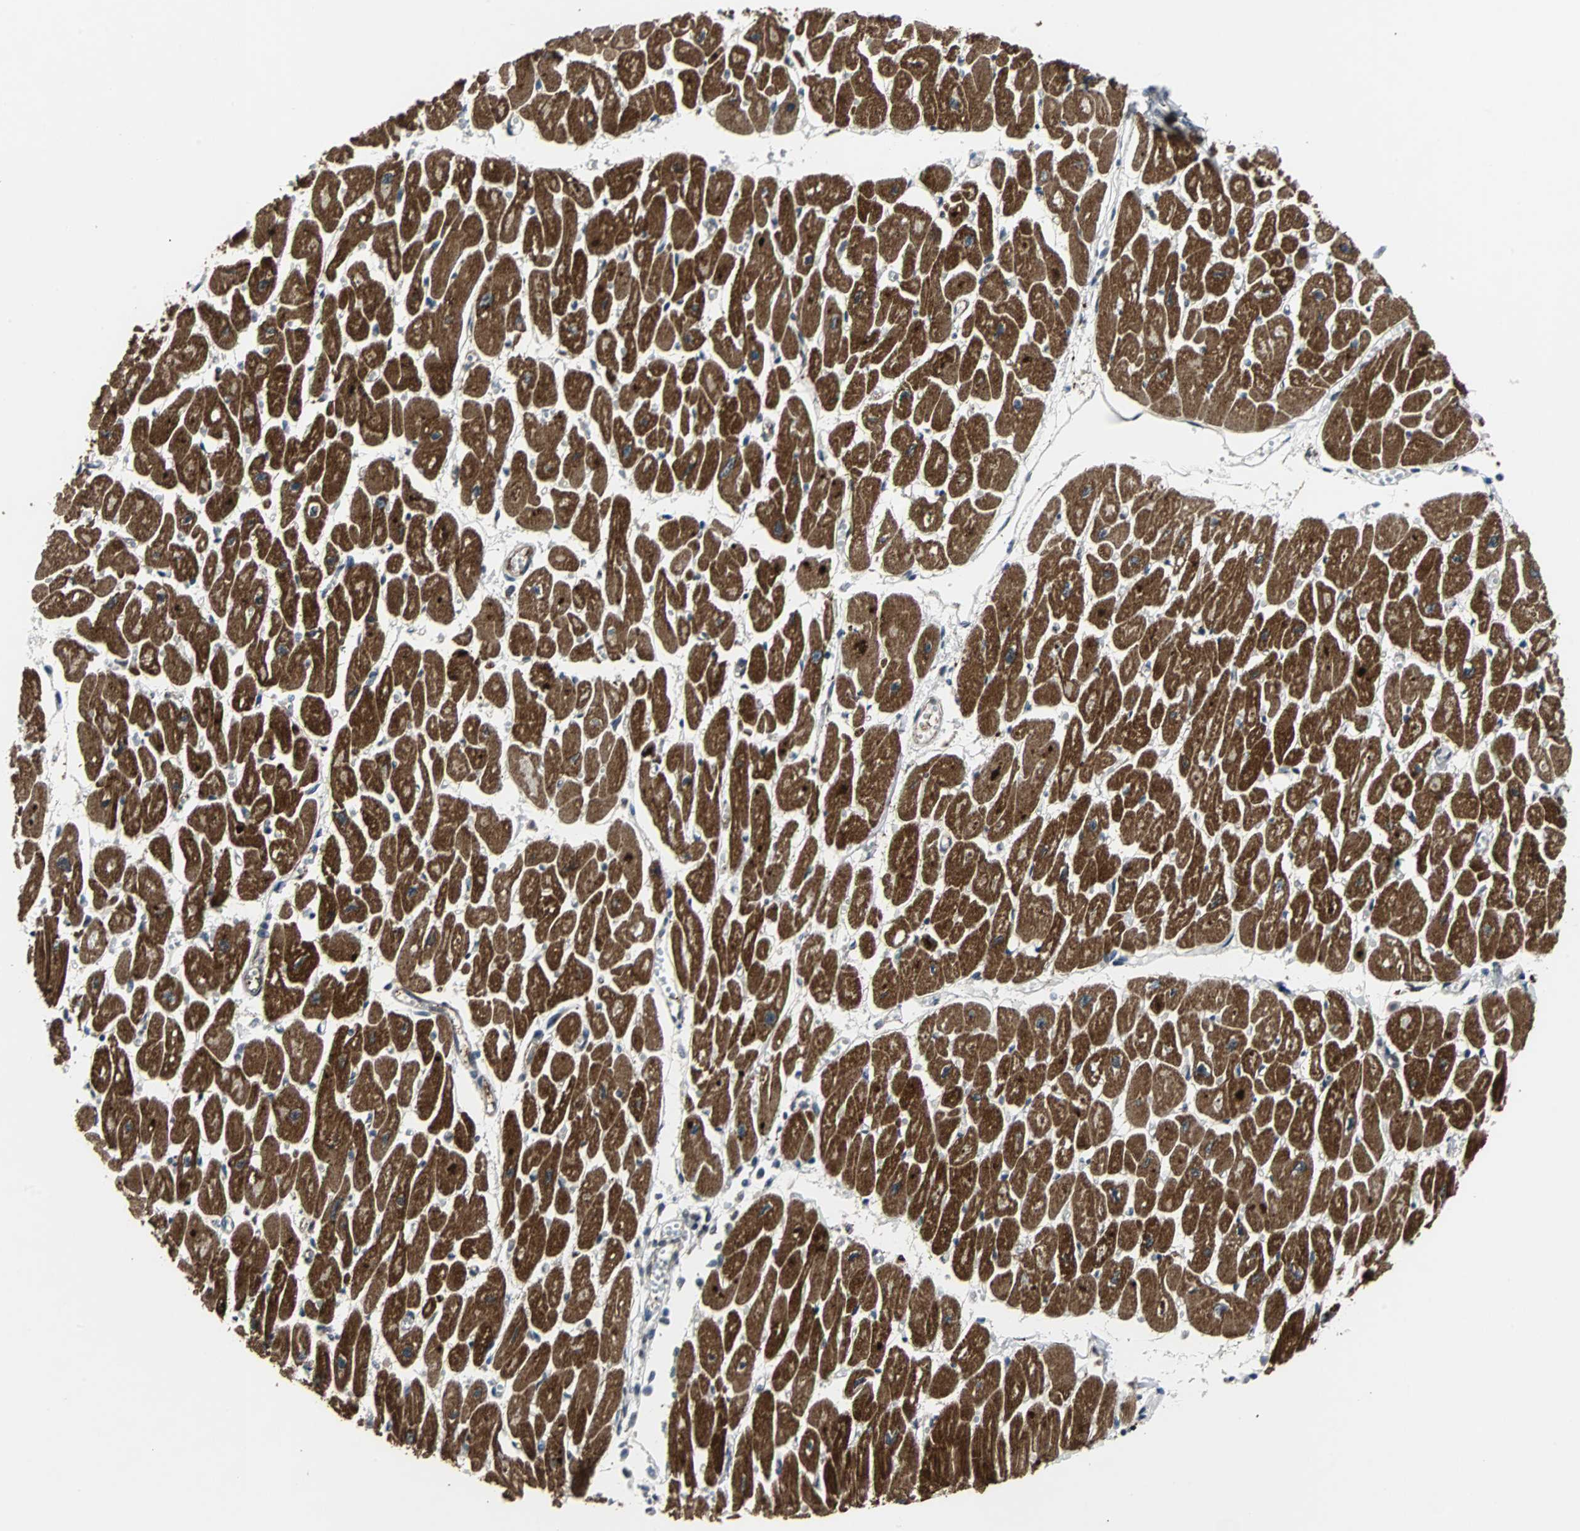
{"staining": {"intensity": "strong", "quantity": ">75%", "location": "cytoplasmic/membranous"}, "tissue": "heart muscle", "cell_type": "Cardiomyocytes", "image_type": "normal", "snomed": [{"axis": "morphology", "description": "Normal tissue, NOS"}, {"axis": "topography", "description": "Heart"}], "caption": "A brown stain shows strong cytoplasmic/membranous positivity of a protein in cardiomyocytes of unremarkable heart muscle.", "gene": "LSR", "patient": {"sex": "female", "age": 54}}